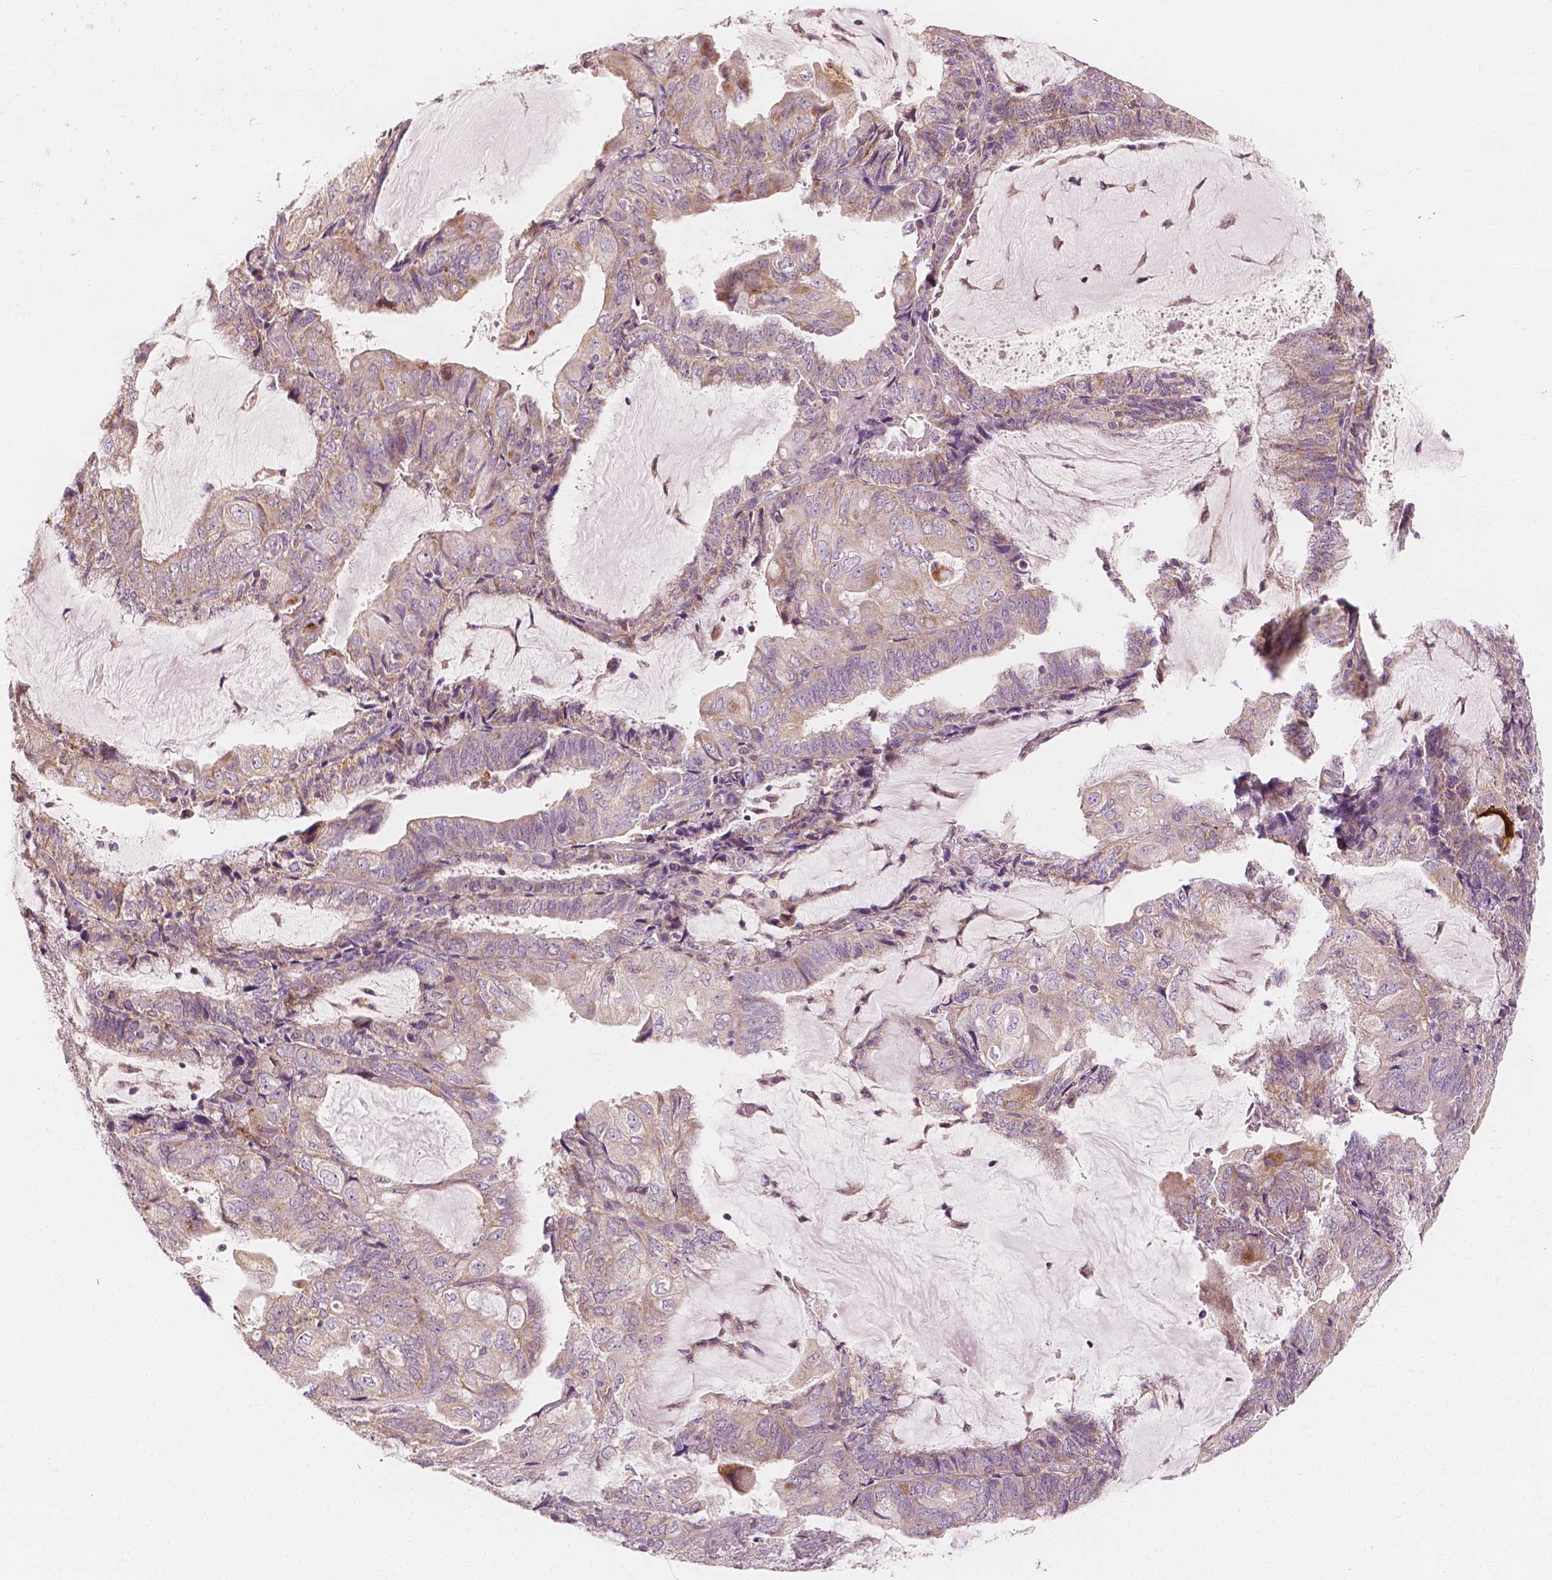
{"staining": {"intensity": "weak", "quantity": "<25%", "location": "cytoplasmic/membranous"}, "tissue": "endometrial cancer", "cell_type": "Tumor cells", "image_type": "cancer", "snomed": [{"axis": "morphology", "description": "Adenocarcinoma, NOS"}, {"axis": "topography", "description": "Endometrium"}], "caption": "A histopathology image of endometrial adenocarcinoma stained for a protein displays no brown staining in tumor cells.", "gene": "SHPK", "patient": {"sex": "female", "age": 81}}